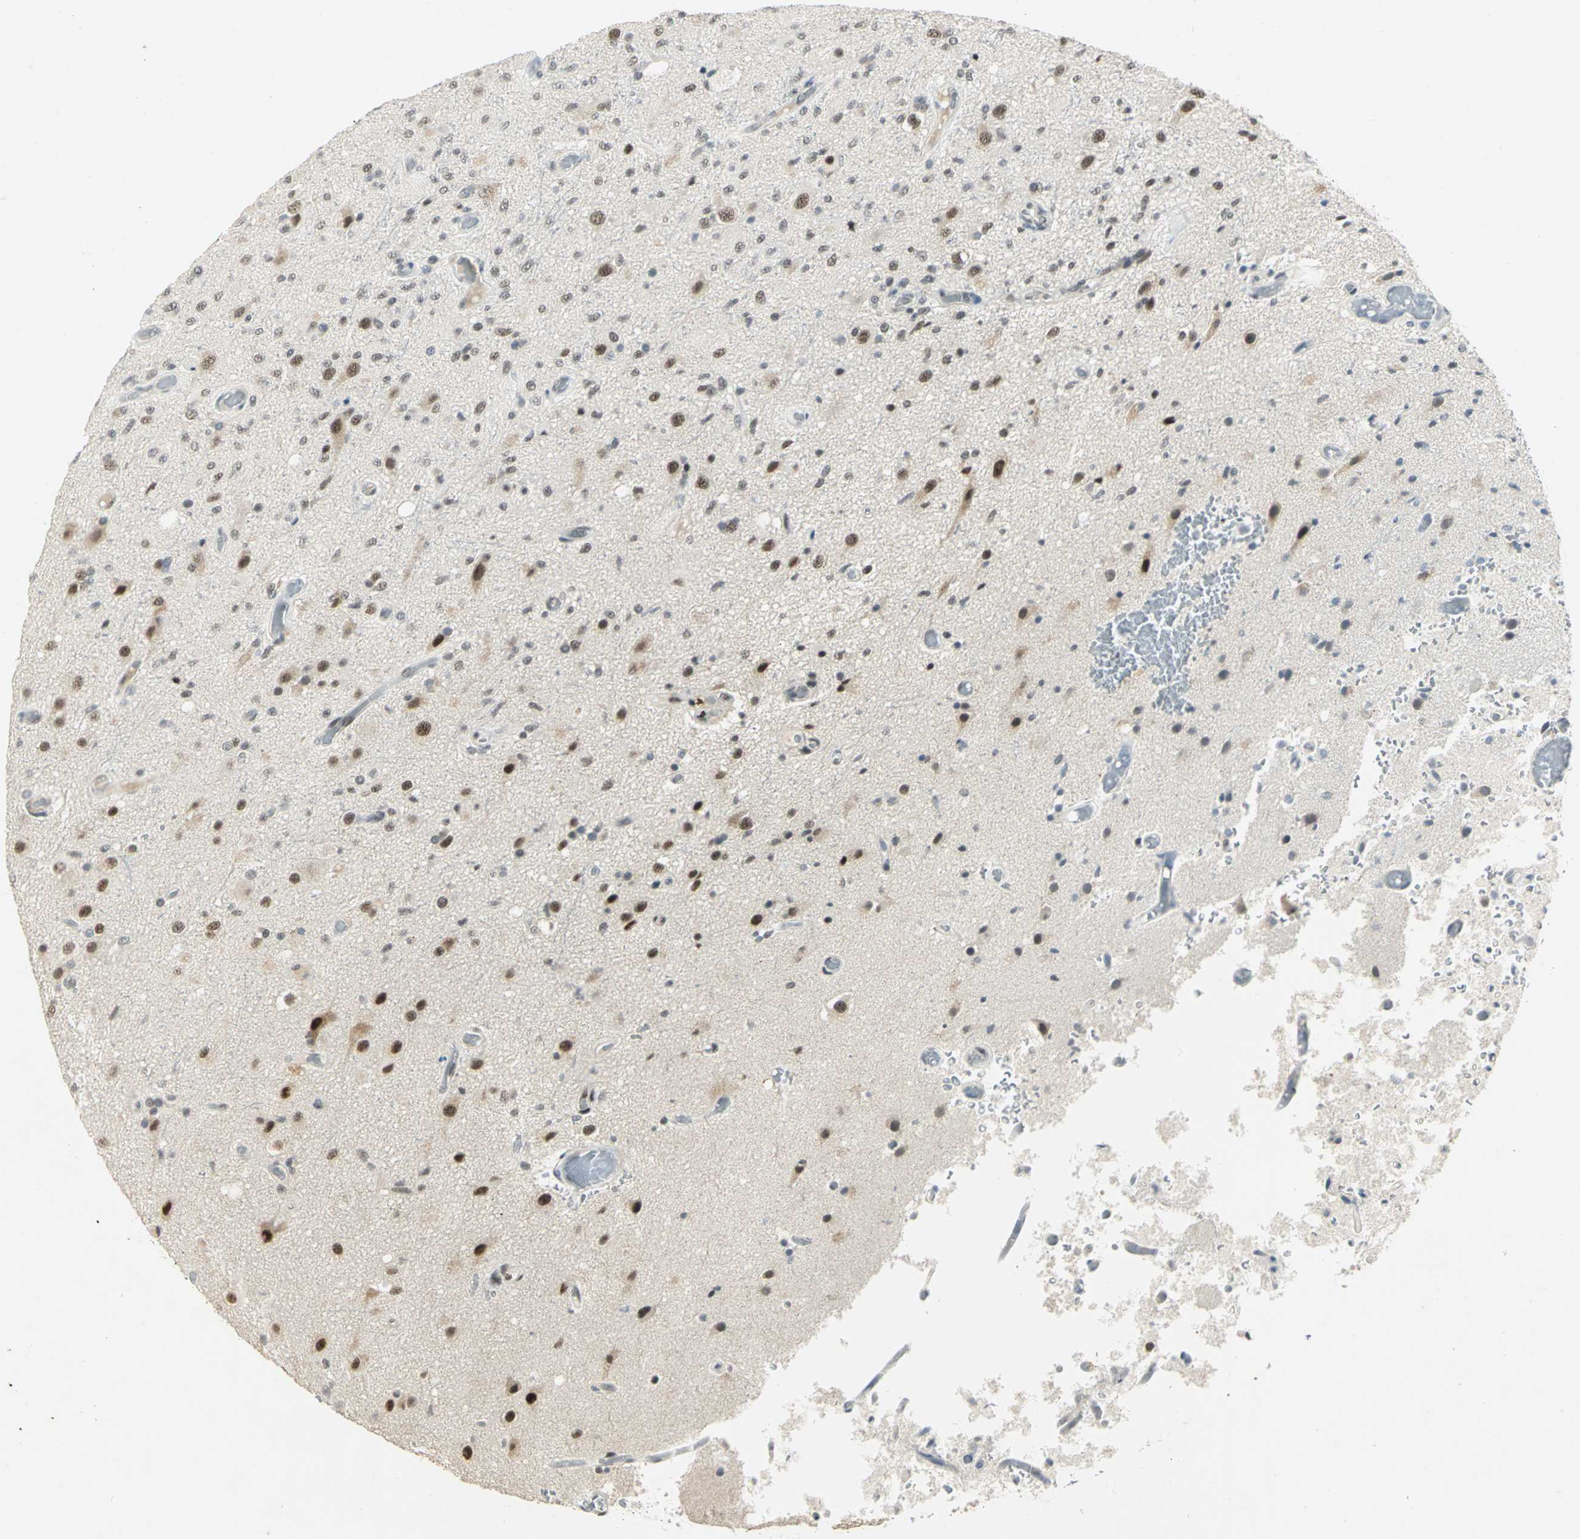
{"staining": {"intensity": "moderate", "quantity": ">75%", "location": "nuclear"}, "tissue": "glioma", "cell_type": "Tumor cells", "image_type": "cancer", "snomed": [{"axis": "morphology", "description": "Normal tissue, NOS"}, {"axis": "morphology", "description": "Glioma, malignant, High grade"}, {"axis": "topography", "description": "Cerebral cortex"}], "caption": "The photomicrograph exhibits immunohistochemical staining of malignant glioma (high-grade). There is moderate nuclear staining is present in approximately >75% of tumor cells.", "gene": "CCNT1", "patient": {"sex": "male", "age": 77}}